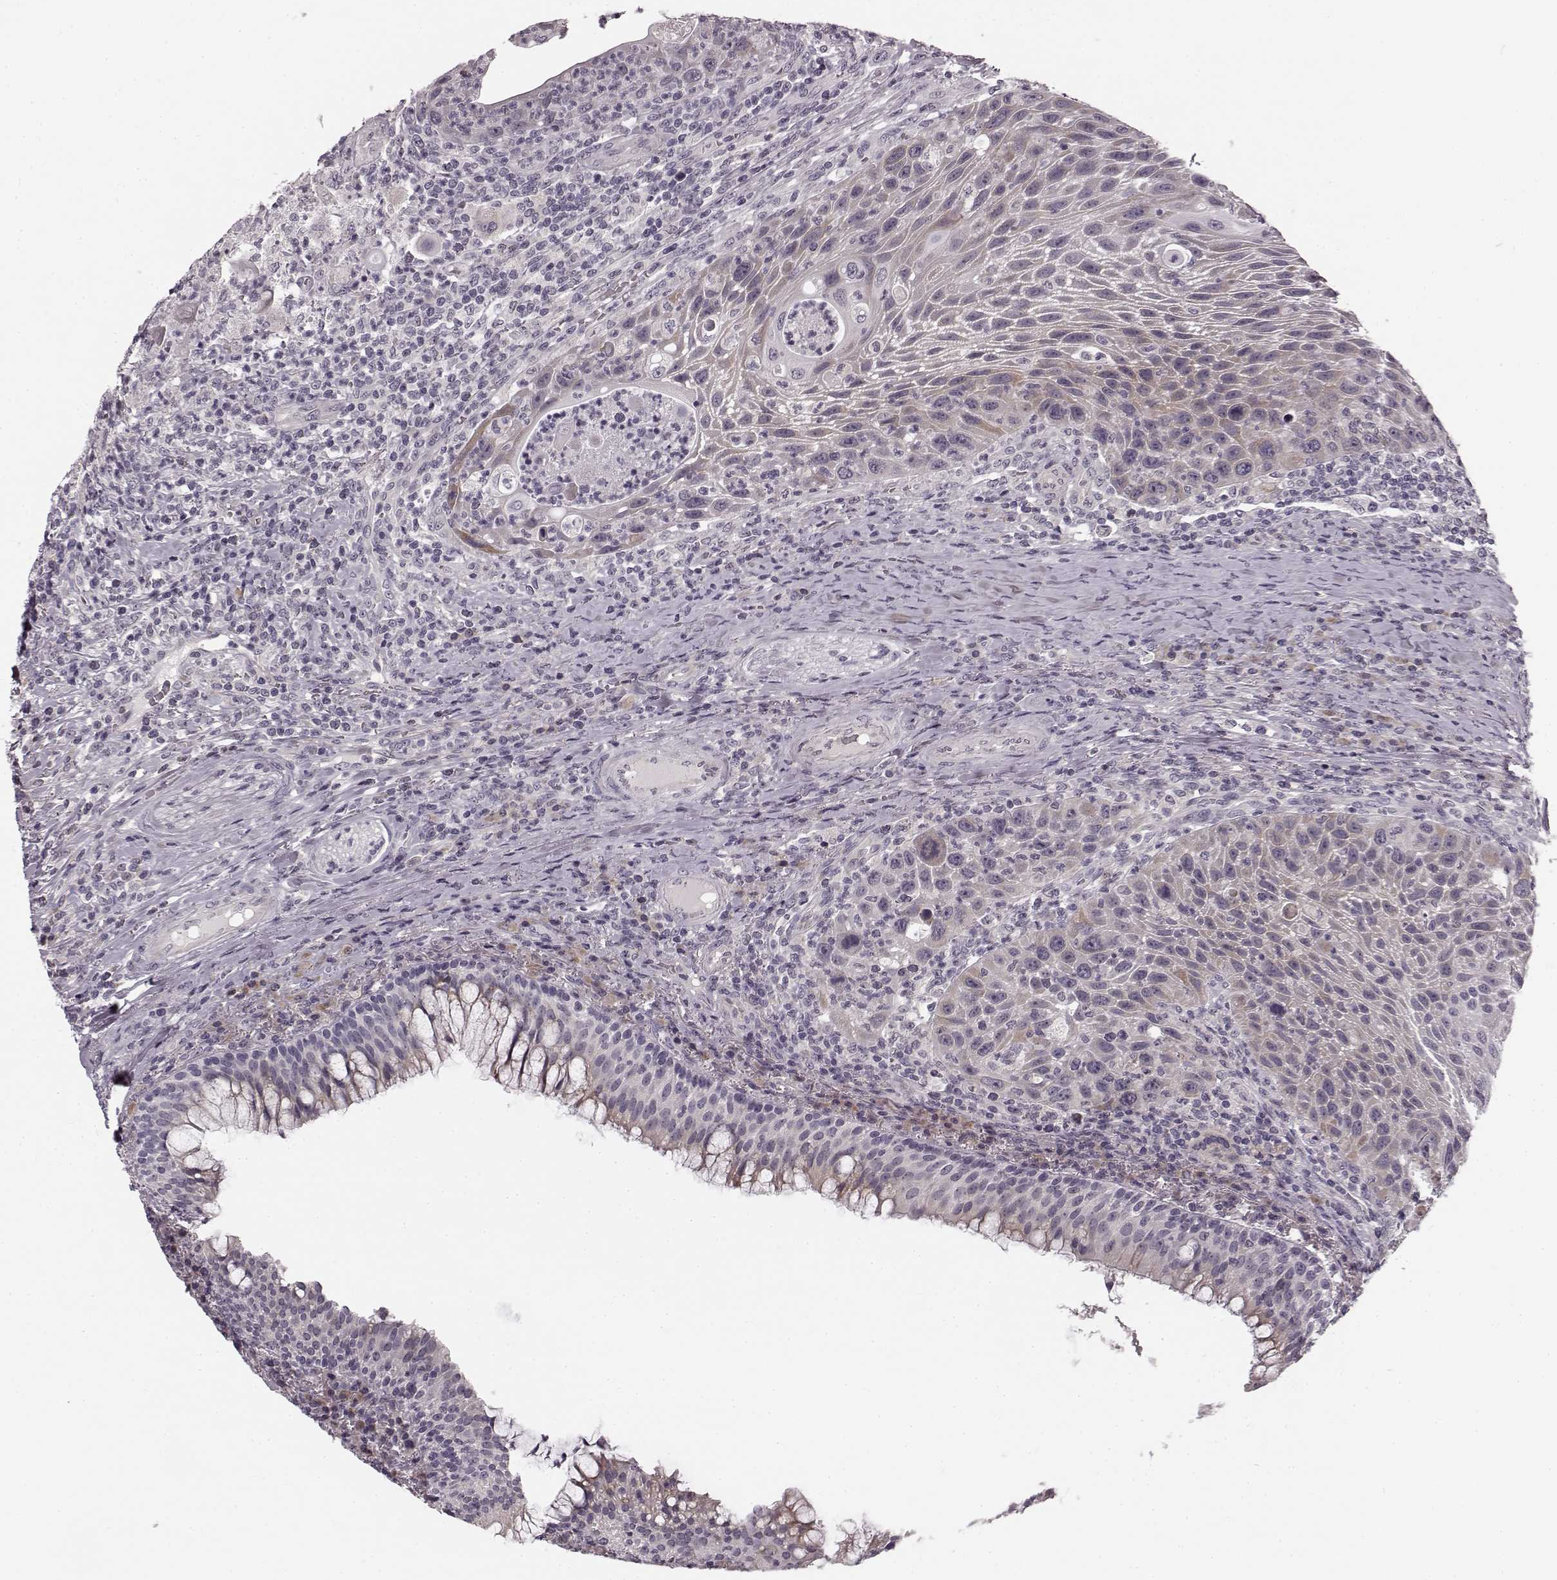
{"staining": {"intensity": "weak", "quantity": "25%-75%", "location": "cytoplasmic/membranous"}, "tissue": "head and neck cancer", "cell_type": "Tumor cells", "image_type": "cancer", "snomed": [{"axis": "morphology", "description": "Squamous cell carcinoma, NOS"}, {"axis": "topography", "description": "Head-Neck"}], "caption": "There is low levels of weak cytoplasmic/membranous positivity in tumor cells of squamous cell carcinoma (head and neck), as demonstrated by immunohistochemical staining (brown color).", "gene": "FAM234B", "patient": {"sex": "male", "age": 69}}